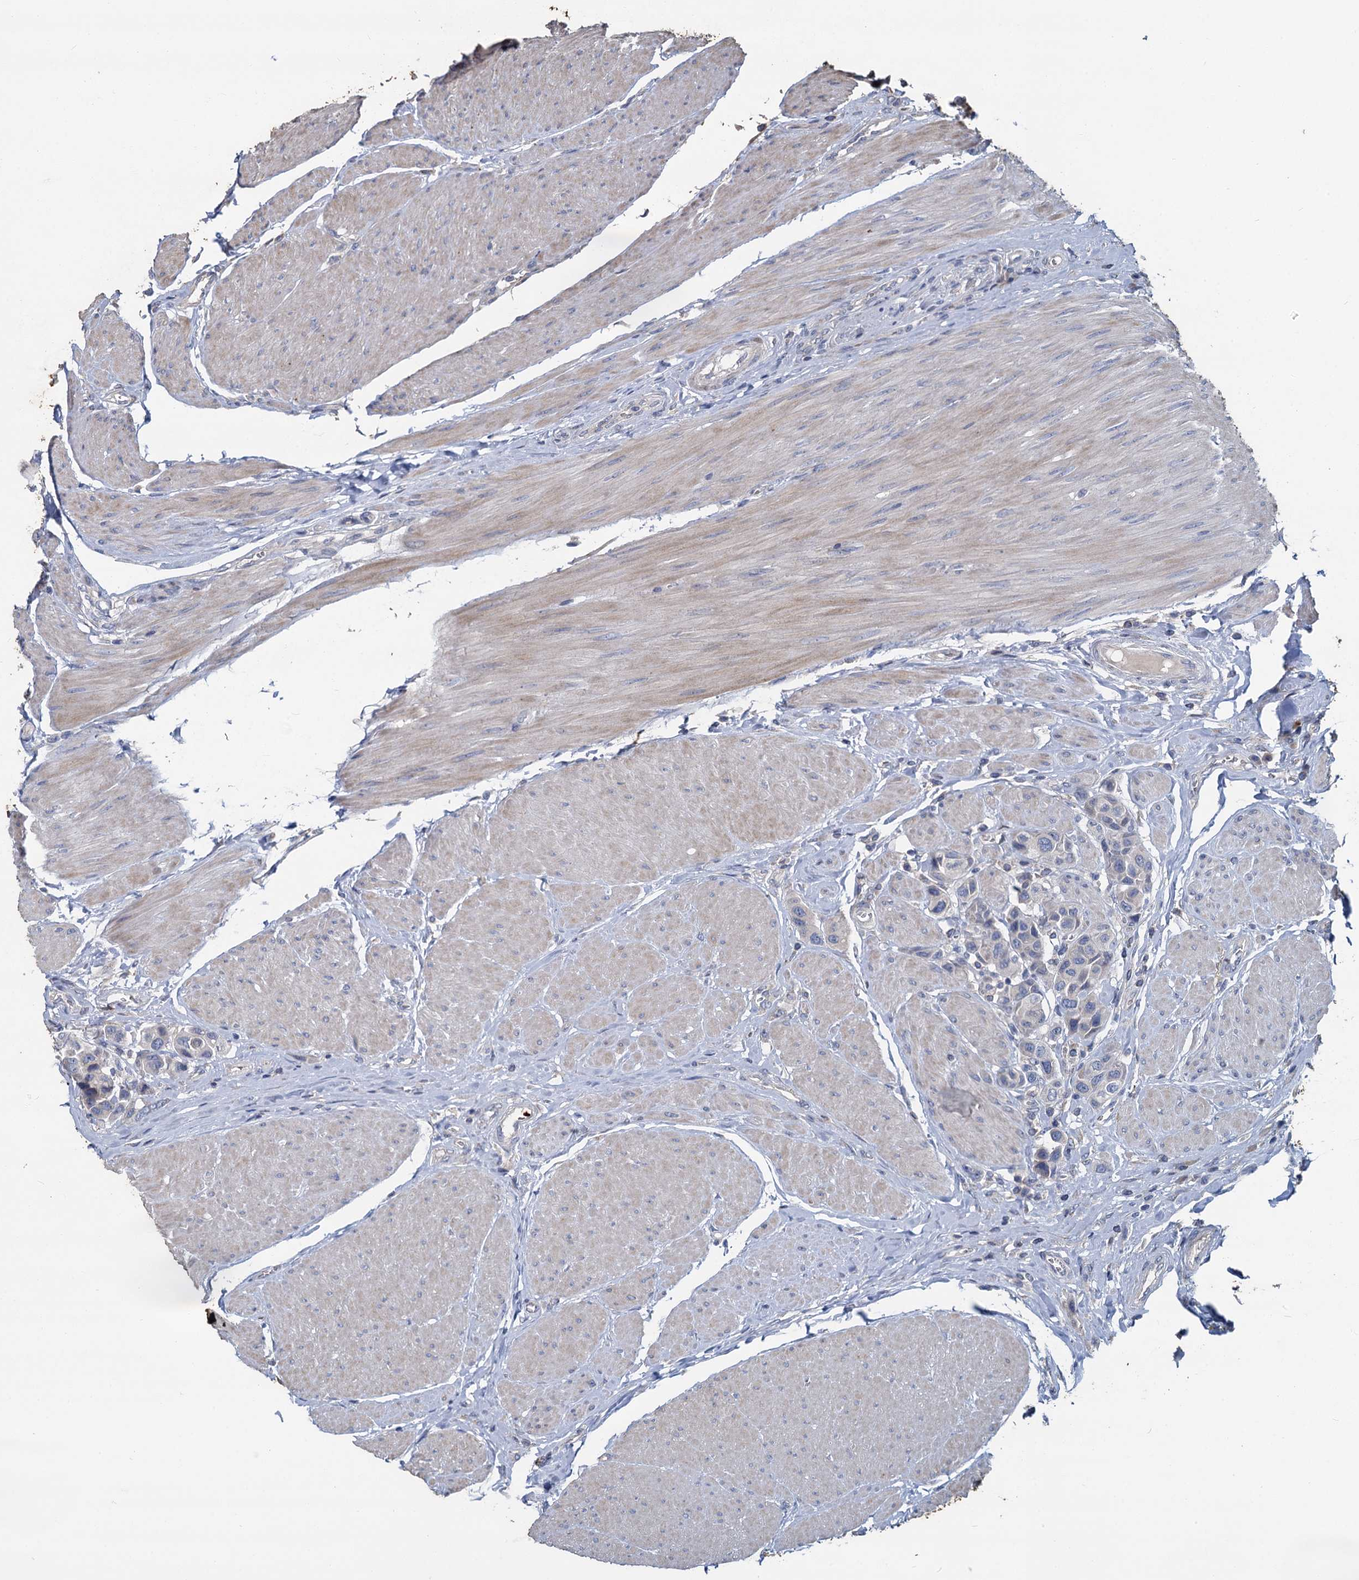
{"staining": {"intensity": "negative", "quantity": "none", "location": "none"}, "tissue": "urothelial cancer", "cell_type": "Tumor cells", "image_type": "cancer", "snomed": [{"axis": "morphology", "description": "Urothelial carcinoma, High grade"}, {"axis": "topography", "description": "Urinary bladder"}], "caption": "The histopathology image reveals no significant expression in tumor cells of high-grade urothelial carcinoma.", "gene": "TCTN2", "patient": {"sex": "male", "age": 50}}